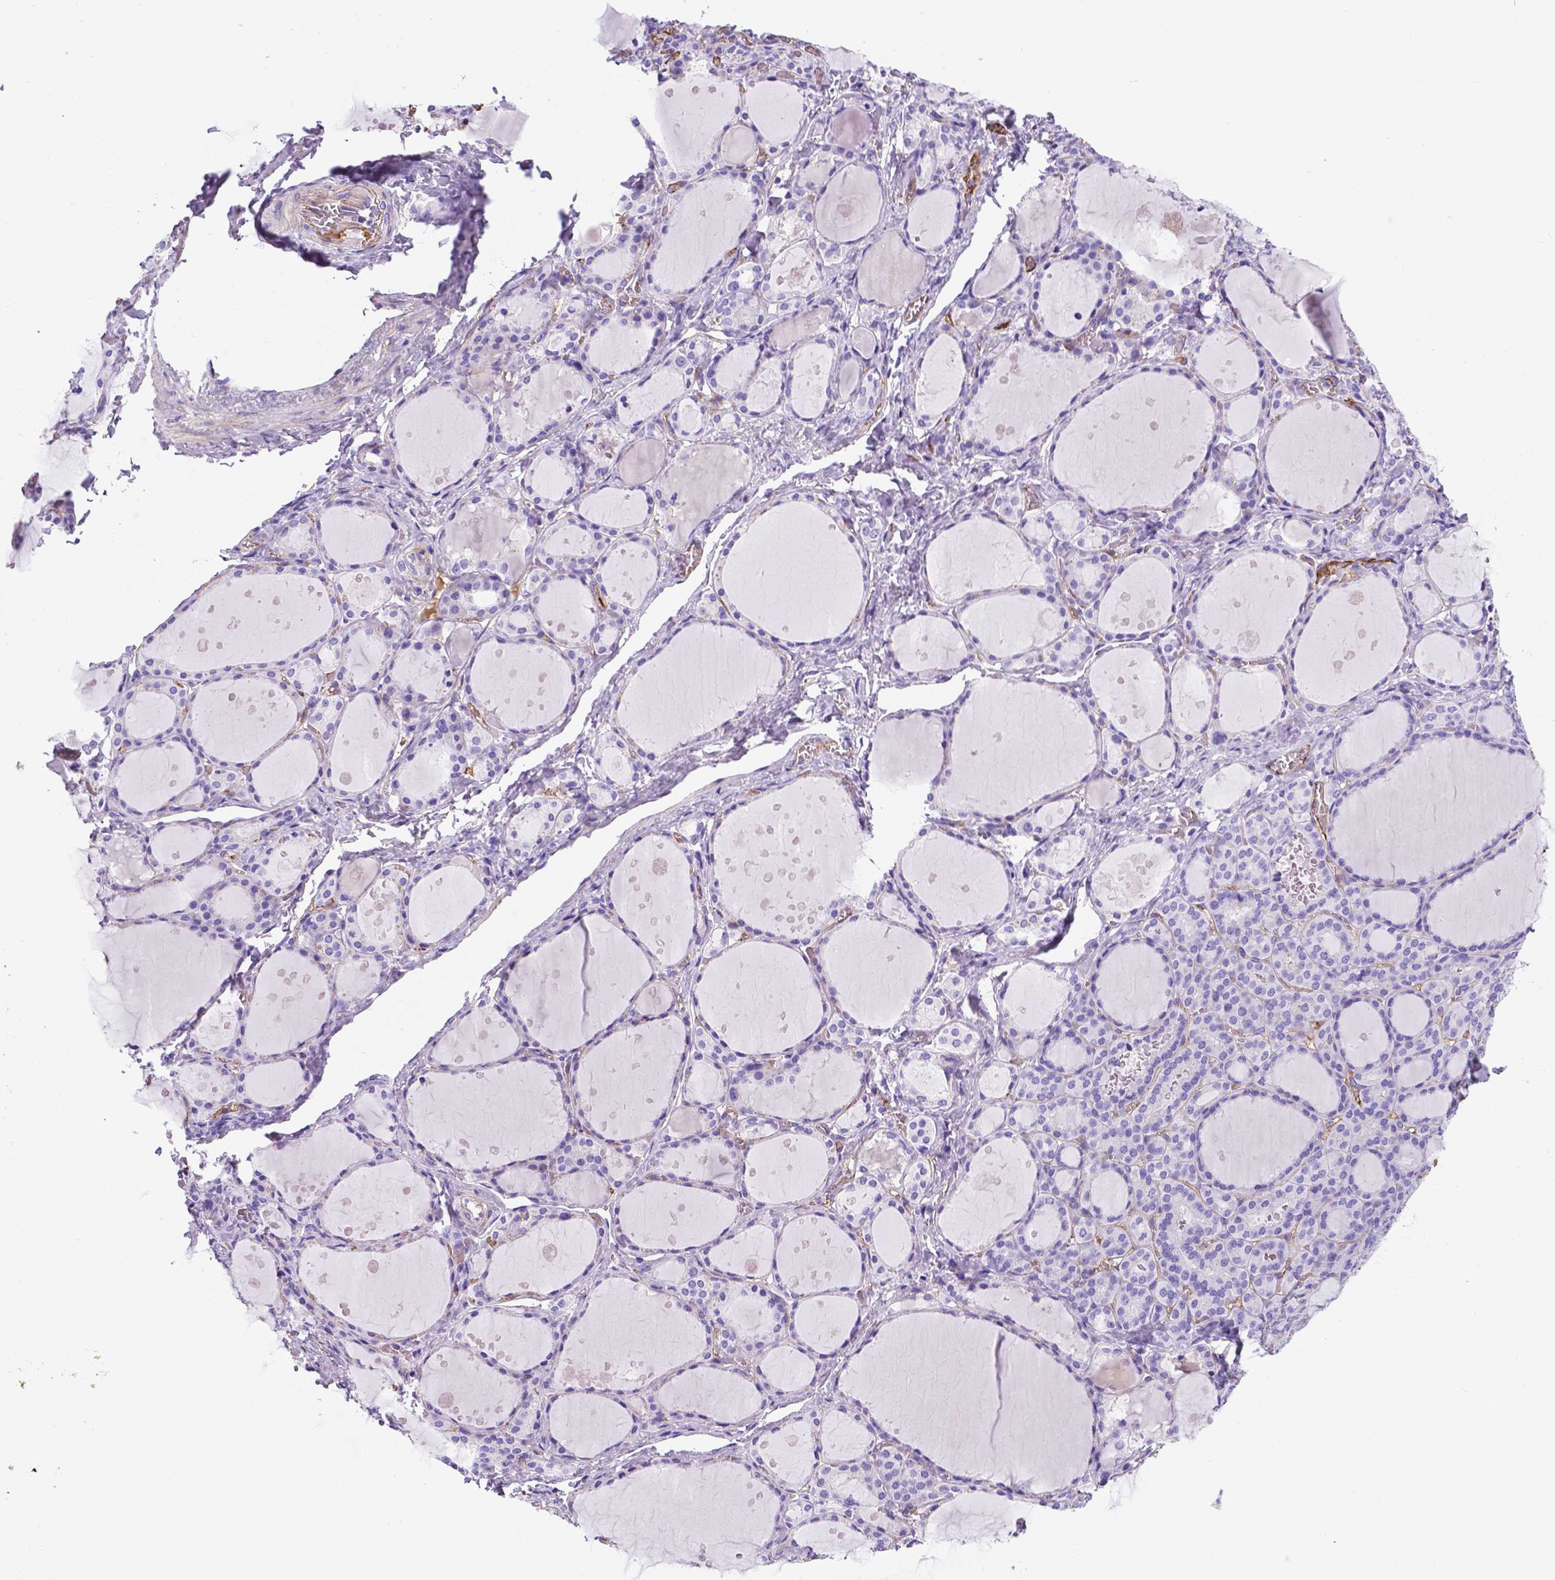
{"staining": {"intensity": "negative", "quantity": "none", "location": "none"}, "tissue": "thyroid gland", "cell_type": "Glandular cells", "image_type": "normal", "snomed": [{"axis": "morphology", "description": "Normal tissue, NOS"}, {"axis": "topography", "description": "Thyroid gland"}], "caption": "IHC histopathology image of normal thyroid gland: thyroid gland stained with DAB (3,3'-diaminobenzidine) reveals no significant protein expression in glandular cells.", "gene": "APOE", "patient": {"sex": "male", "age": 68}}